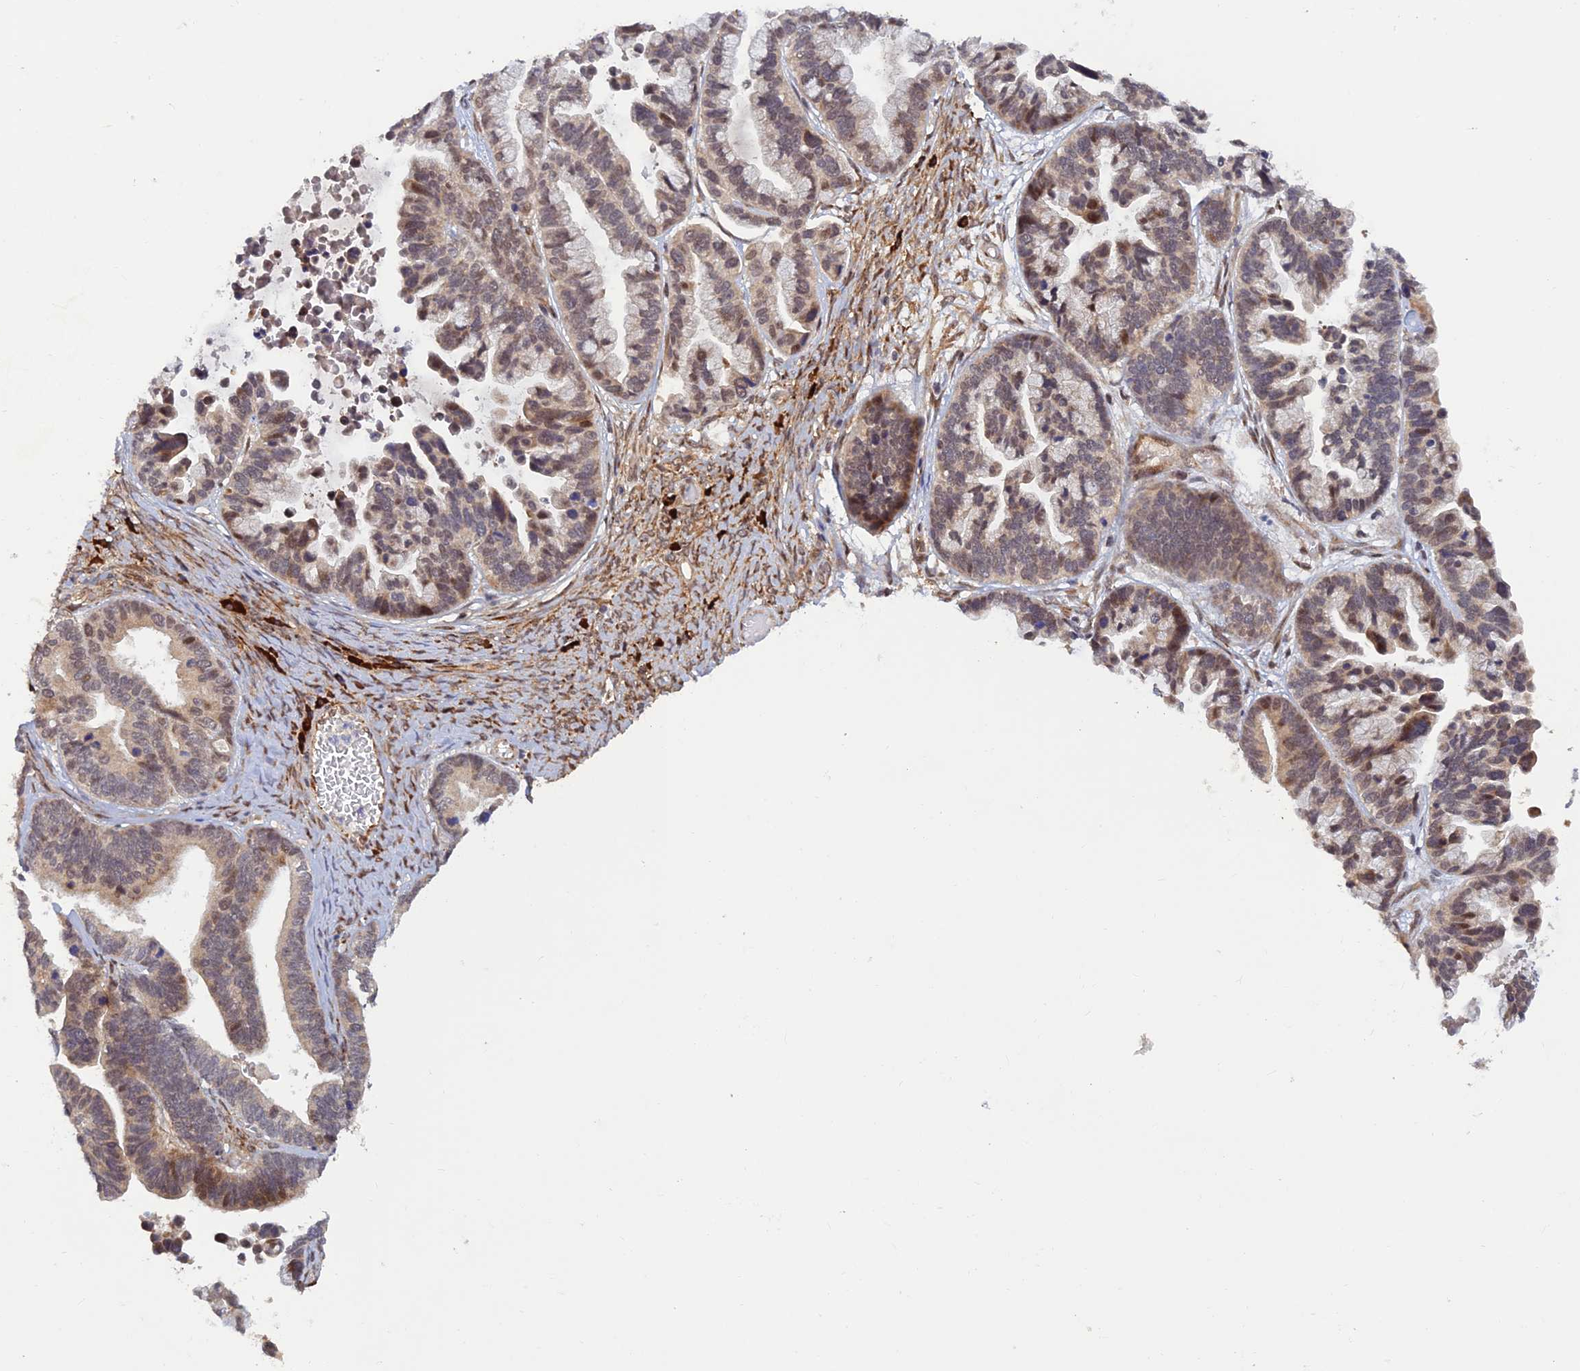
{"staining": {"intensity": "weak", "quantity": ">75%", "location": "cytoplasmic/membranous,nuclear"}, "tissue": "ovarian cancer", "cell_type": "Tumor cells", "image_type": "cancer", "snomed": [{"axis": "morphology", "description": "Cystadenocarcinoma, serous, NOS"}, {"axis": "topography", "description": "Ovary"}], "caption": "Protein staining of serous cystadenocarcinoma (ovarian) tissue displays weak cytoplasmic/membranous and nuclear positivity in approximately >75% of tumor cells.", "gene": "ZNF565", "patient": {"sex": "female", "age": 56}}